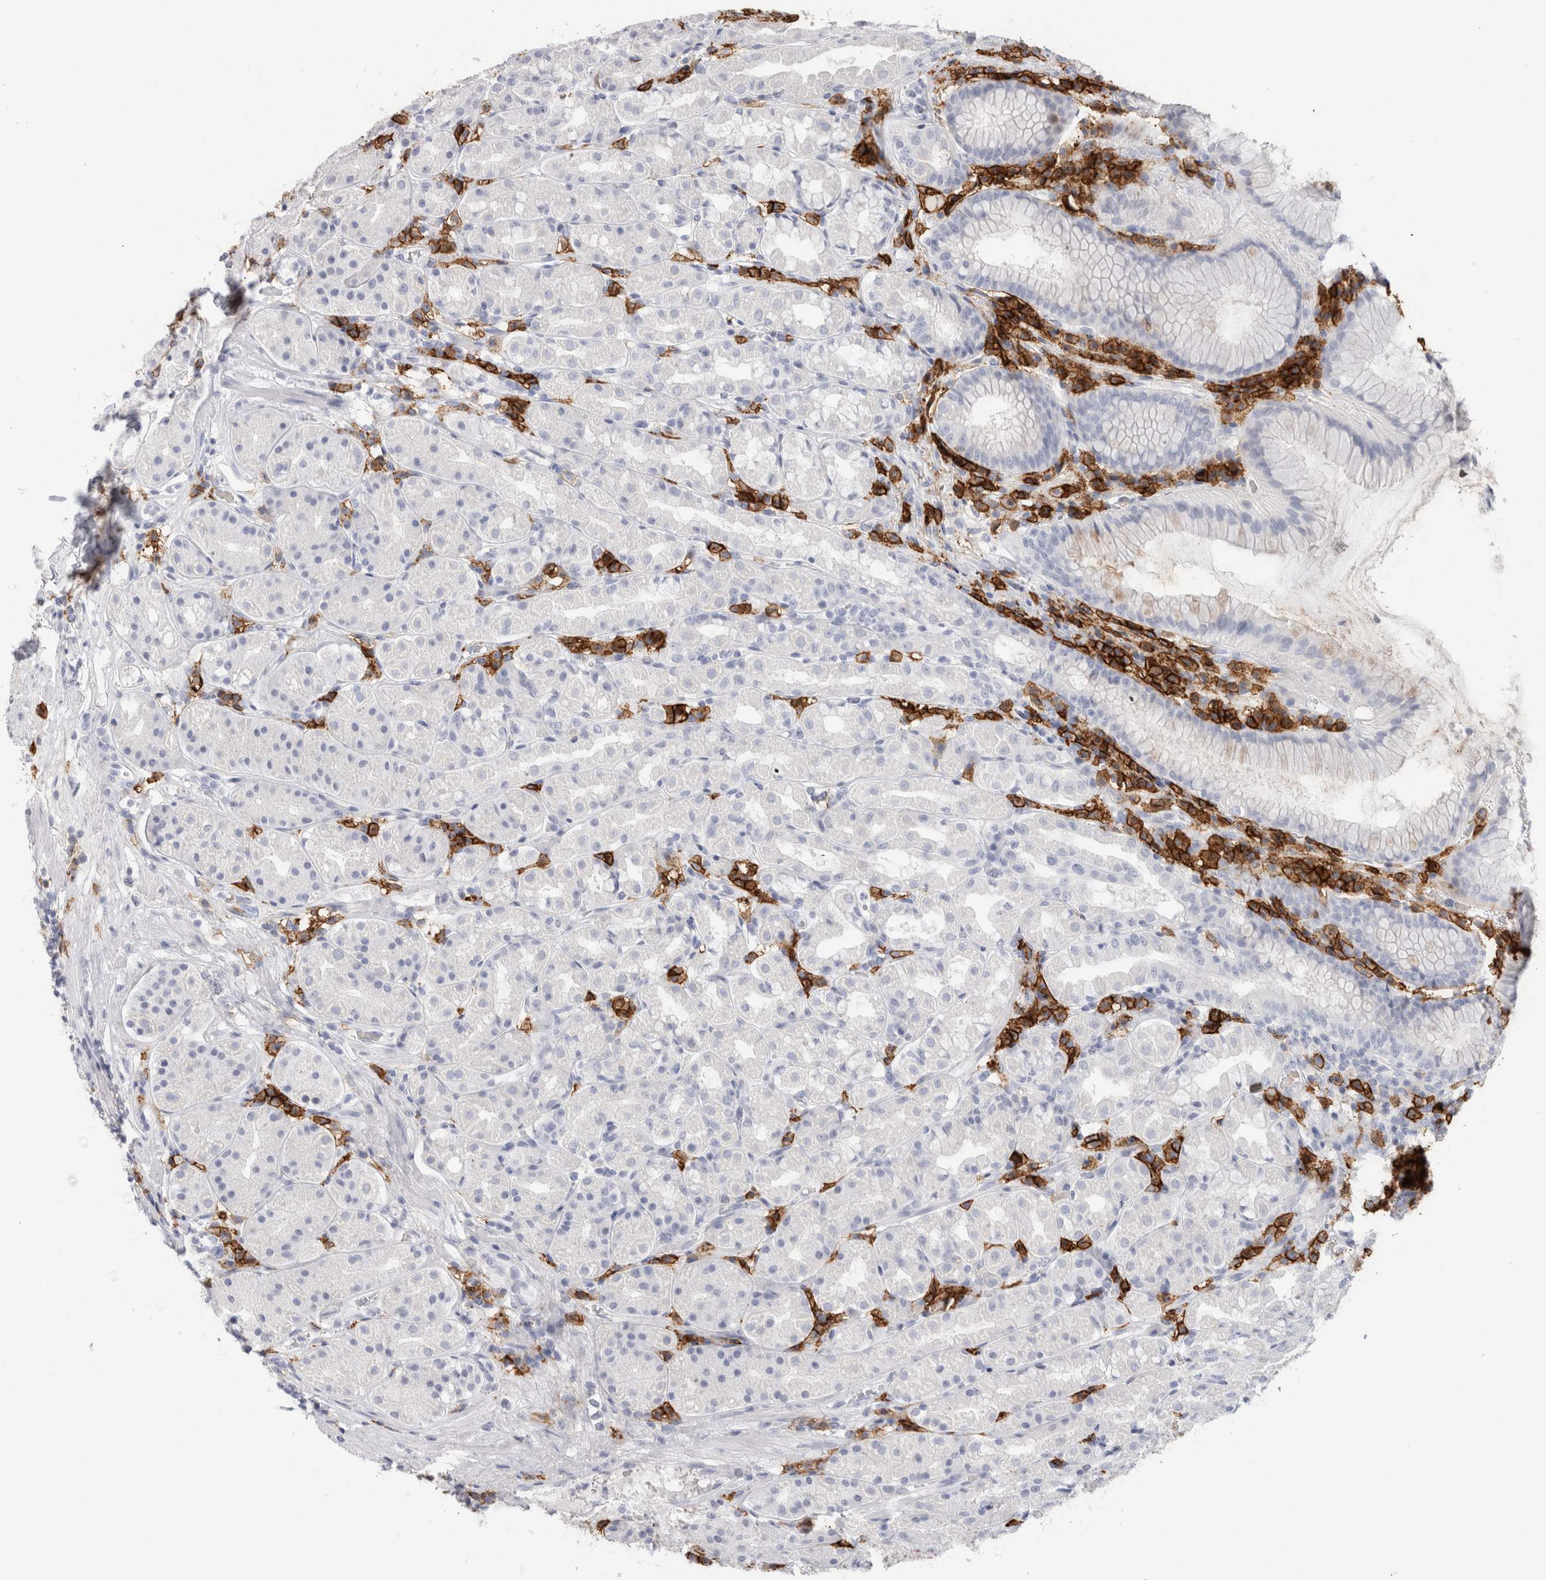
{"staining": {"intensity": "negative", "quantity": "none", "location": "none"}, "tissue": "stomach", "cell_type": "Glandular cells", "image_type": "normal", "snomed": [{"axis": "morphology", "description": "Normal tissue, NOS"}, {"axis": "topography", "description": "Stomach, lower"}], "caption": "This is a histopathology image of immunohistochemistry staining of unremarkable stomach, which shows no staining in glandular cells.", "gene": "CD38", "patient": {"sex": "female", "age": 56}}